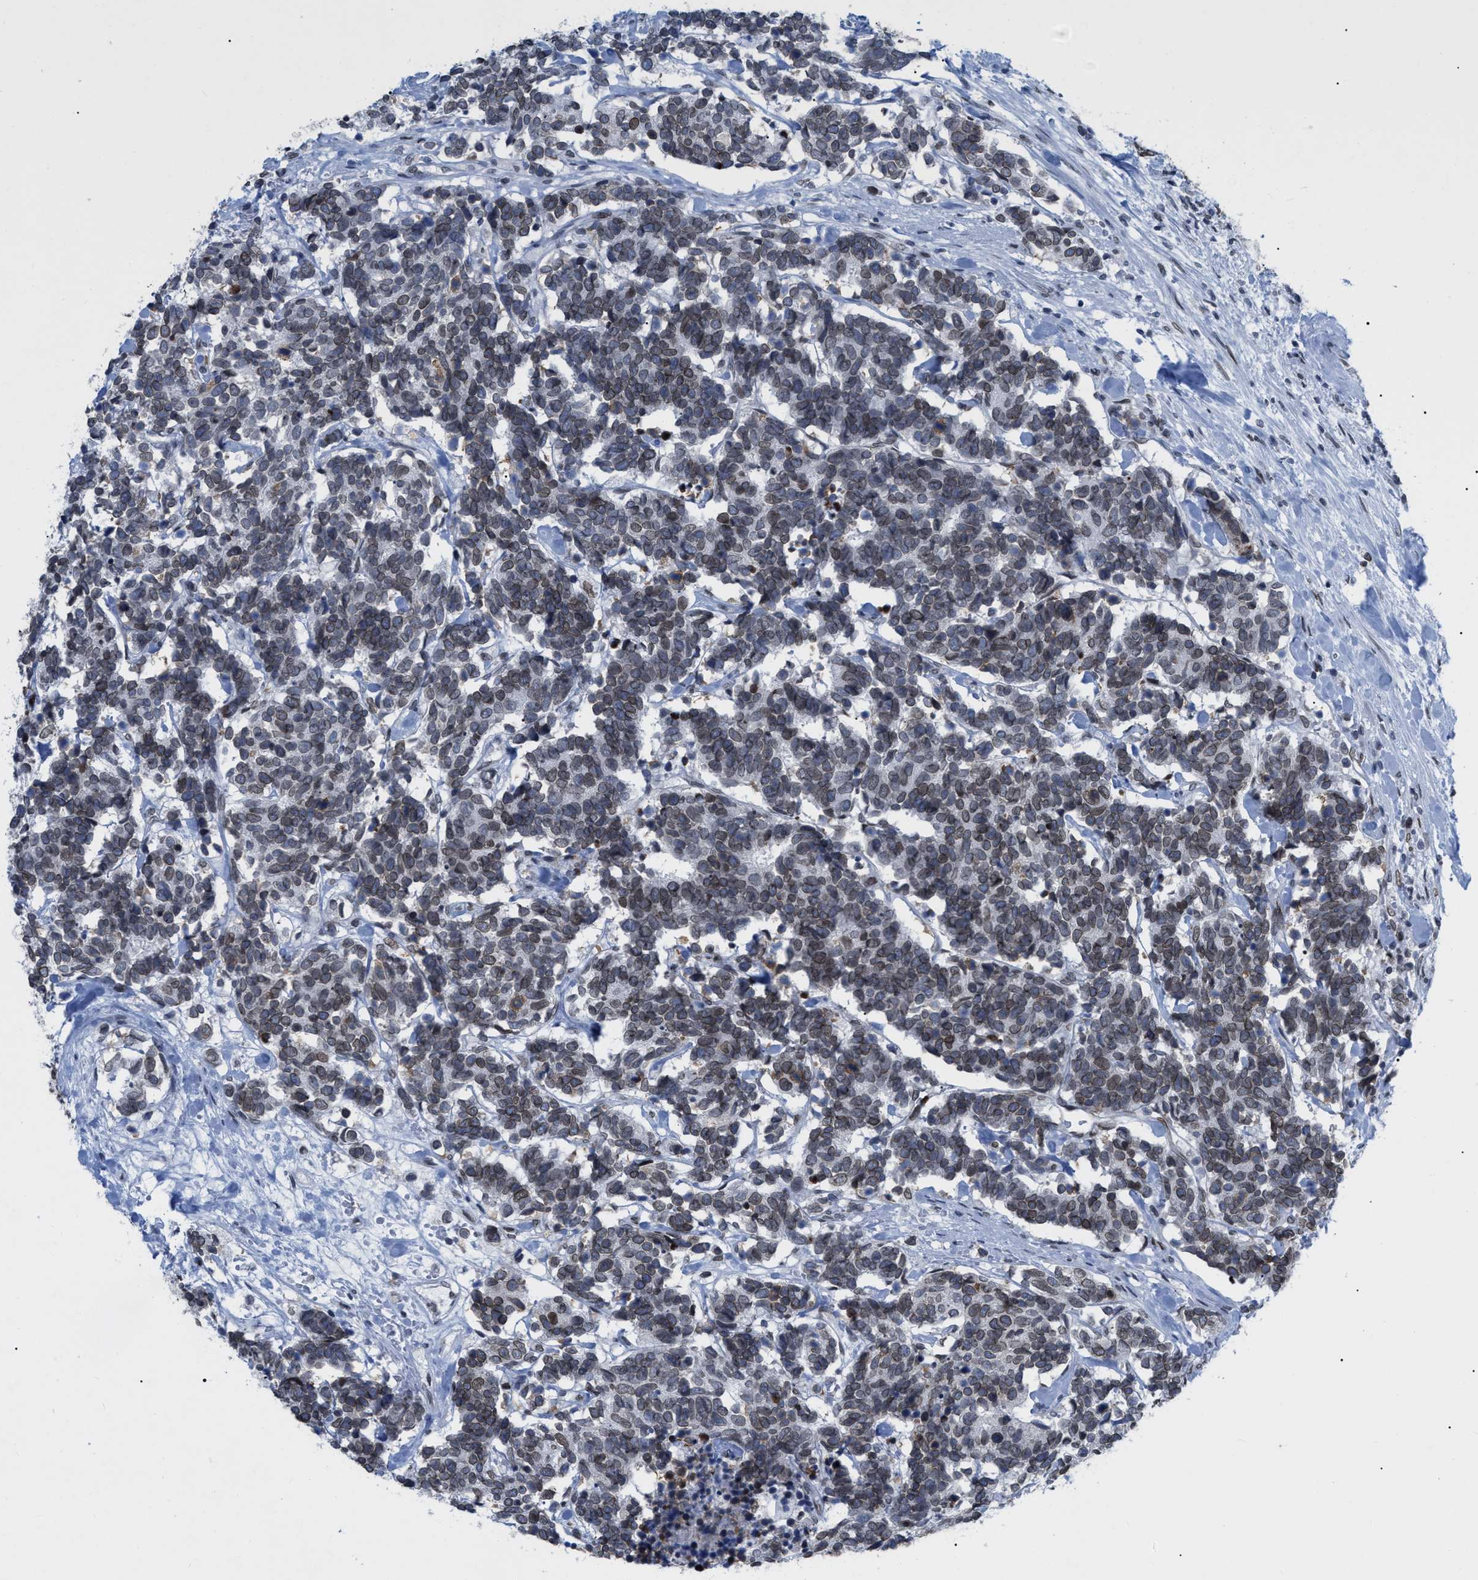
{"staining": {"intensity": "weak", "quantity": "<25%", "location": "cytoplasmic/membranous,nuclear"}, "tissue": "carcinoid", "cell_type": "Tumor cells", "image_type": "cancer", "snomed": [{"axis": "morphology", "description": "Carcinoma, NOS"}, {"axis": "morphology", "description": "Carcinoid, malignant, NOS"}, {"axis": "topography", "description": "Urinary bladder"}], "caption": "DAB (3,3'-diaminobenzidine) immunohistochemical staining of carcinoid exhibits no significant staining in tumor cells.", "gene": "TPR", "patient": {"sex": "male", "age": 57}}